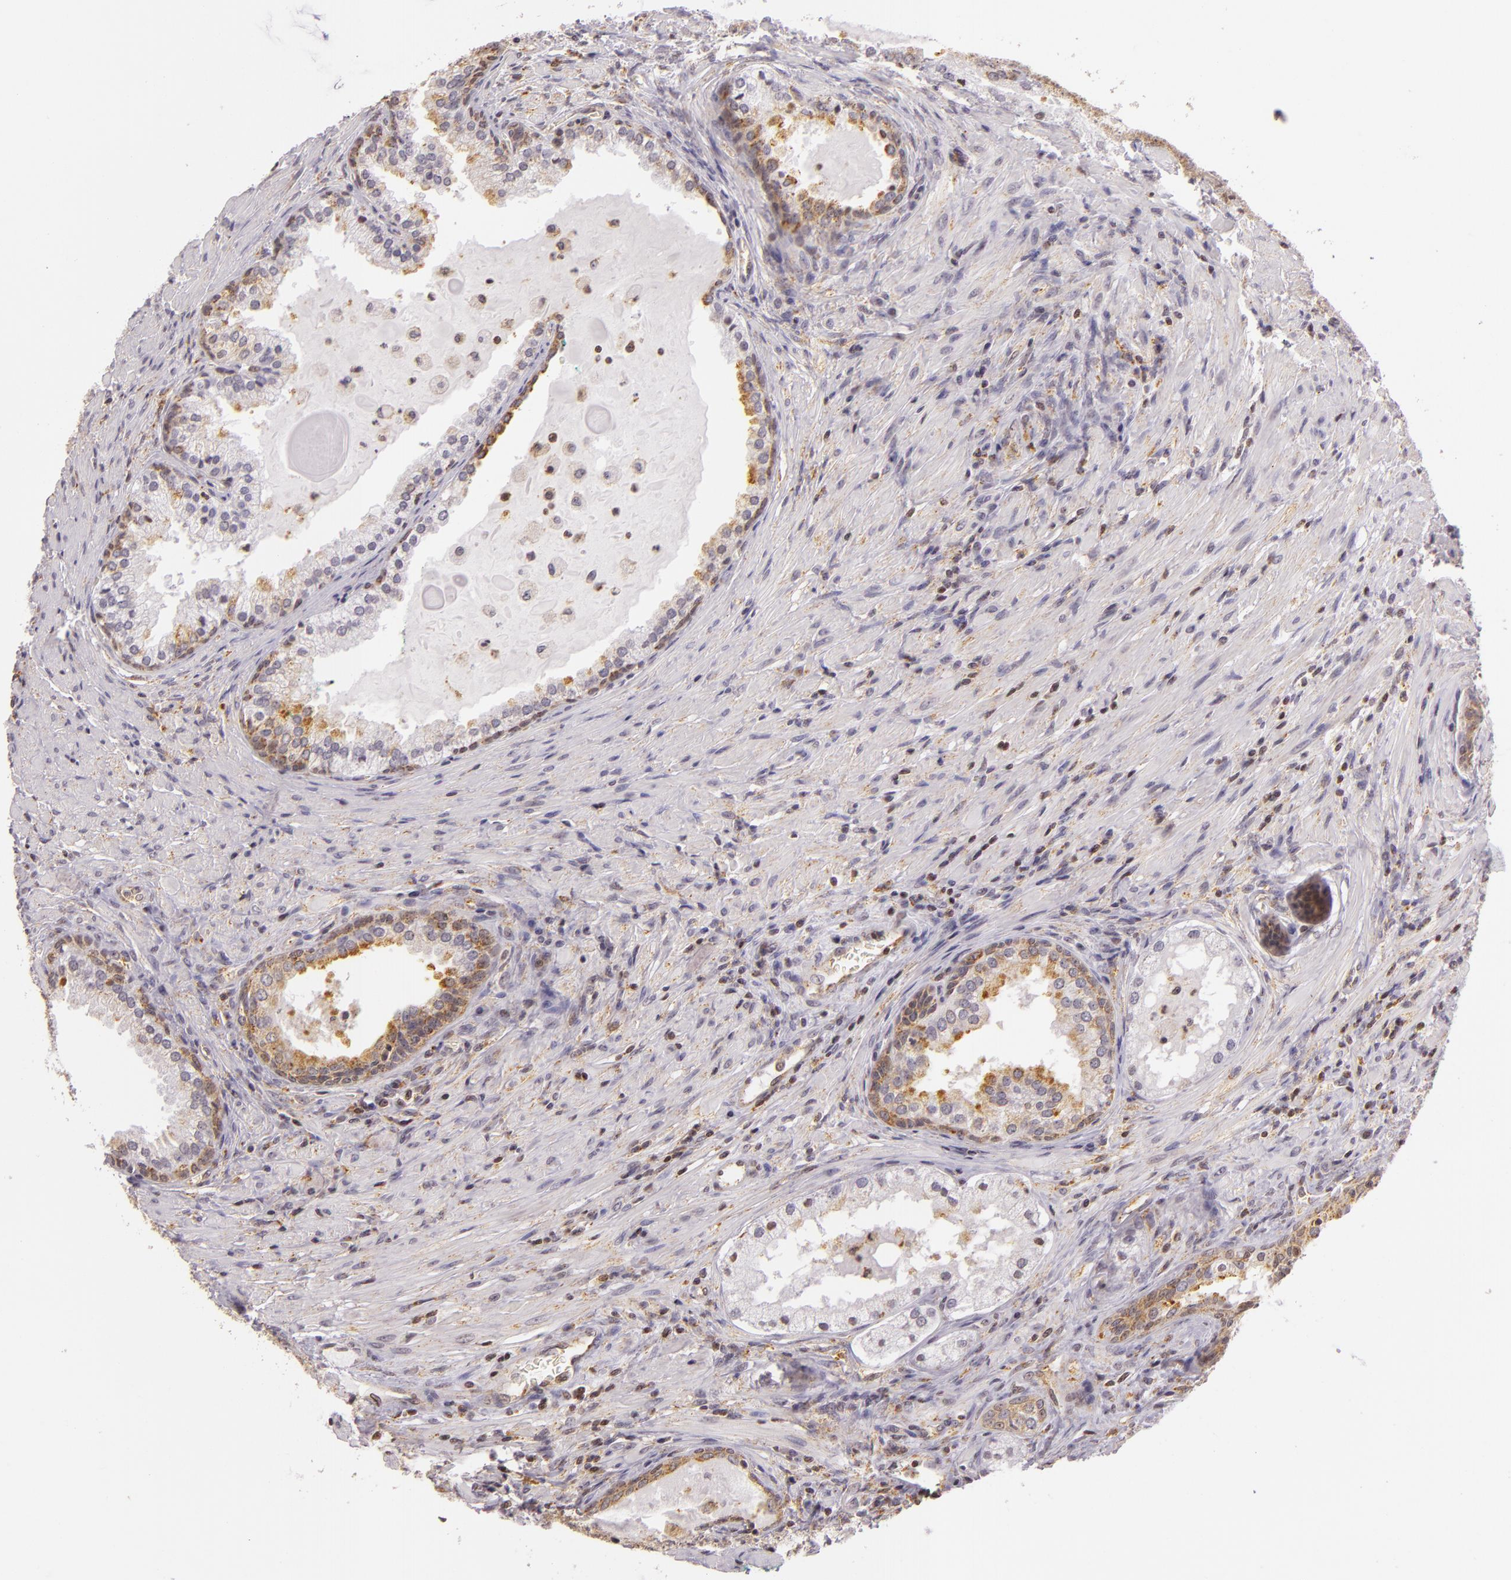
{"staining": {"intensity": "weak", "quantity": "25%-75%", "location": "cytoplasmic/membranous"}, "tissue": "prostate cancer", "cell_type": "Tumor cells", "image_type": "cancer", "snomed": [{"axis": "morphology", "description": "Adenocarcinoma, Medium grade"}, {"axis": "topography", "description": "Prostate"}], "caption": "Human prostate medium-grade adenocarcinoma stained with a brown dye shows weak cytoplasmic/membranous positive expression in approximately 25%-75% of tumor cells.", "gene": "IMPDH1", "patient": {"sex": "male", "age": 70}}